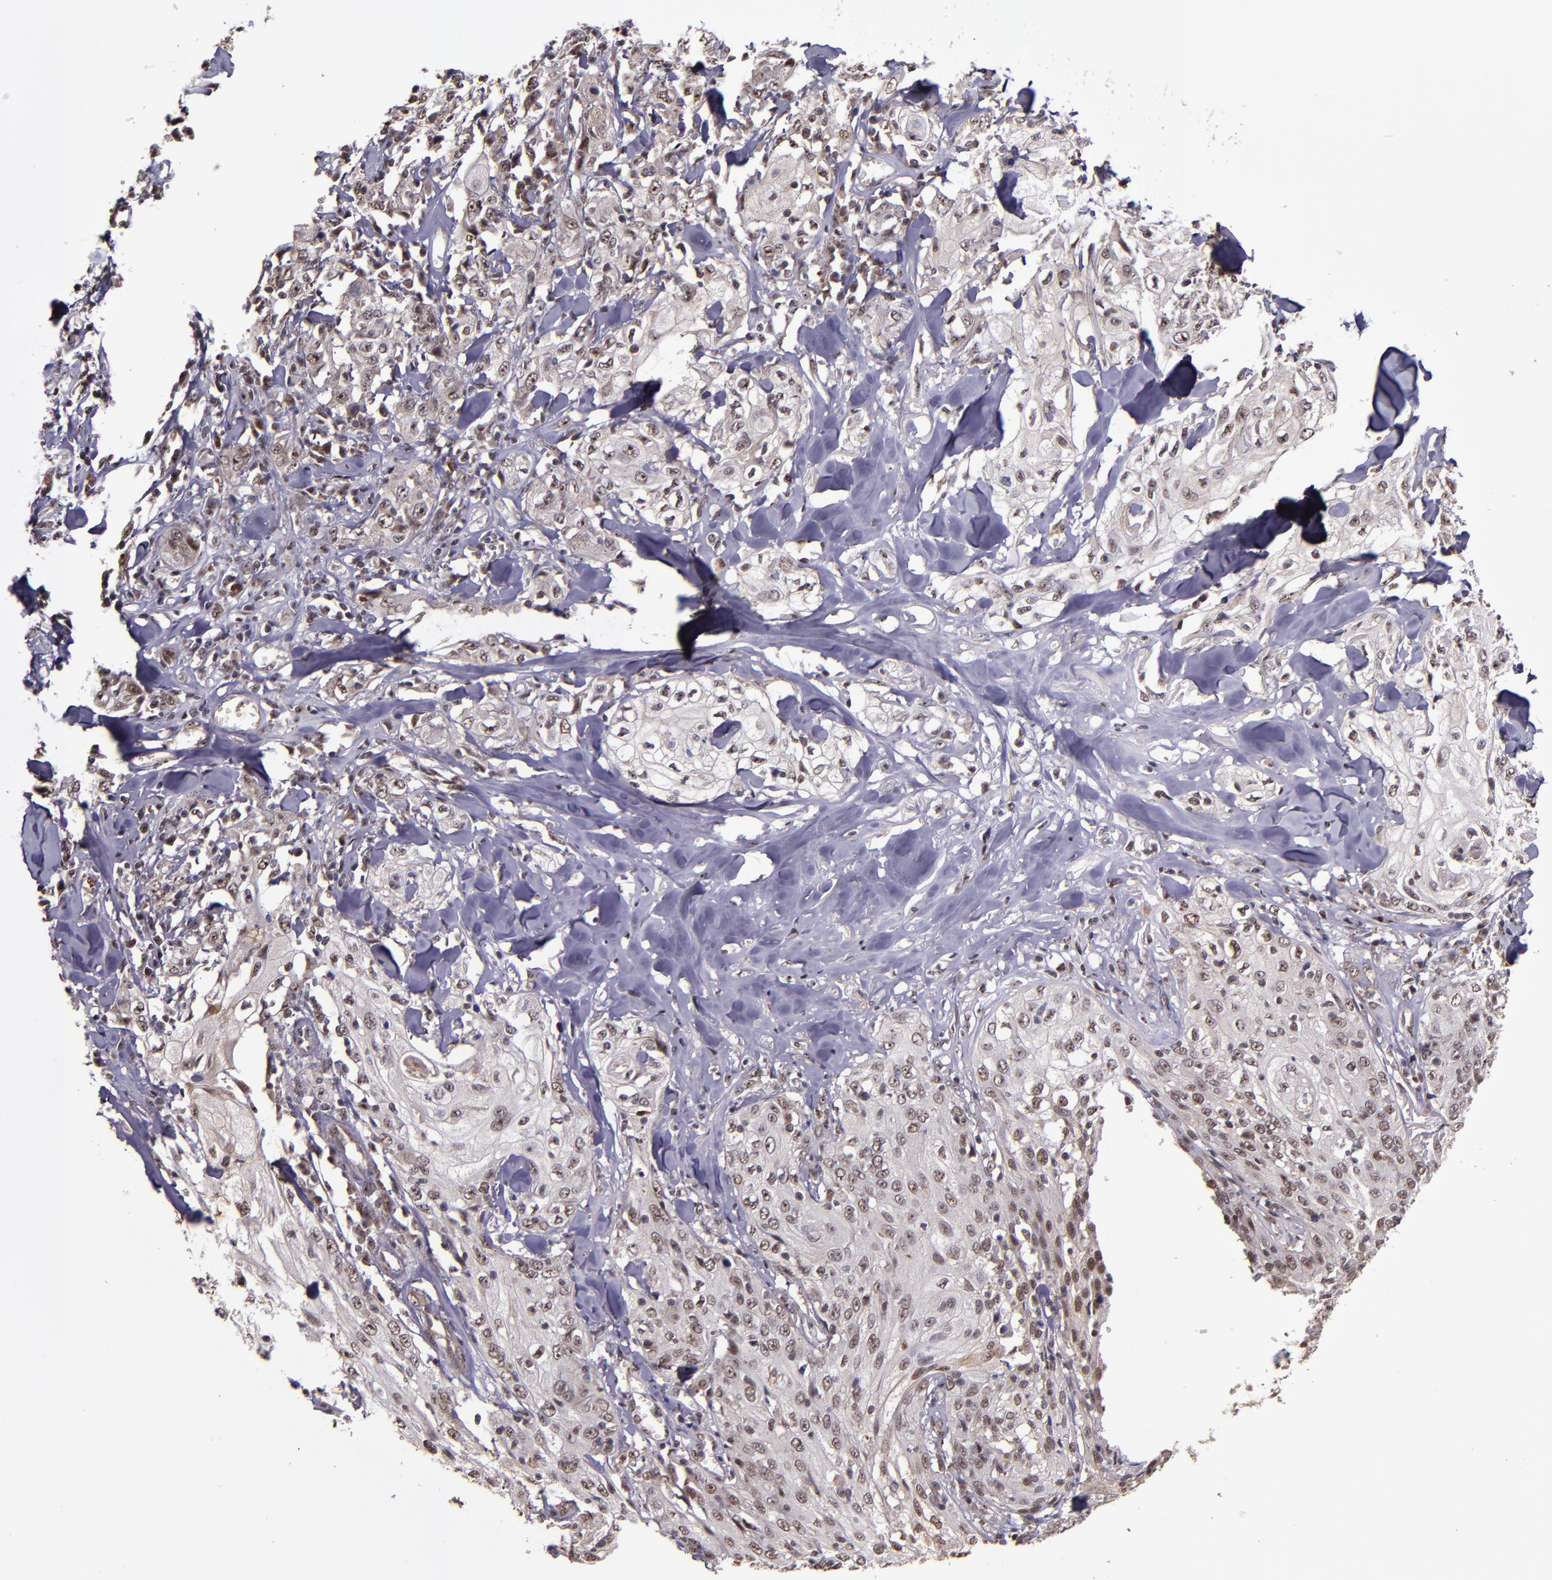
{"staining": {"intensity": "moderate", "quantity": "25%-75%", "location": "nuclear"}, "tissue": "skin cancer", "cell_type": "Tumor cells", "image_type": "cancer", "snomed": [{"axis": "morphology", "description": "Squamous cell carcinoma, NOS"}, {"axis": "topography", "description": "Skin"}], "caption": "Skin cancer (squamous cell carcinoma) tissue demonstrates moderate nuclear expression in approximately 25%-75% of tumor cells, visualized by immunohistochemistry. Nuclei are stained in blue.", "gene": "CECR2", "patient": {"sex": "male", "age": 65}}